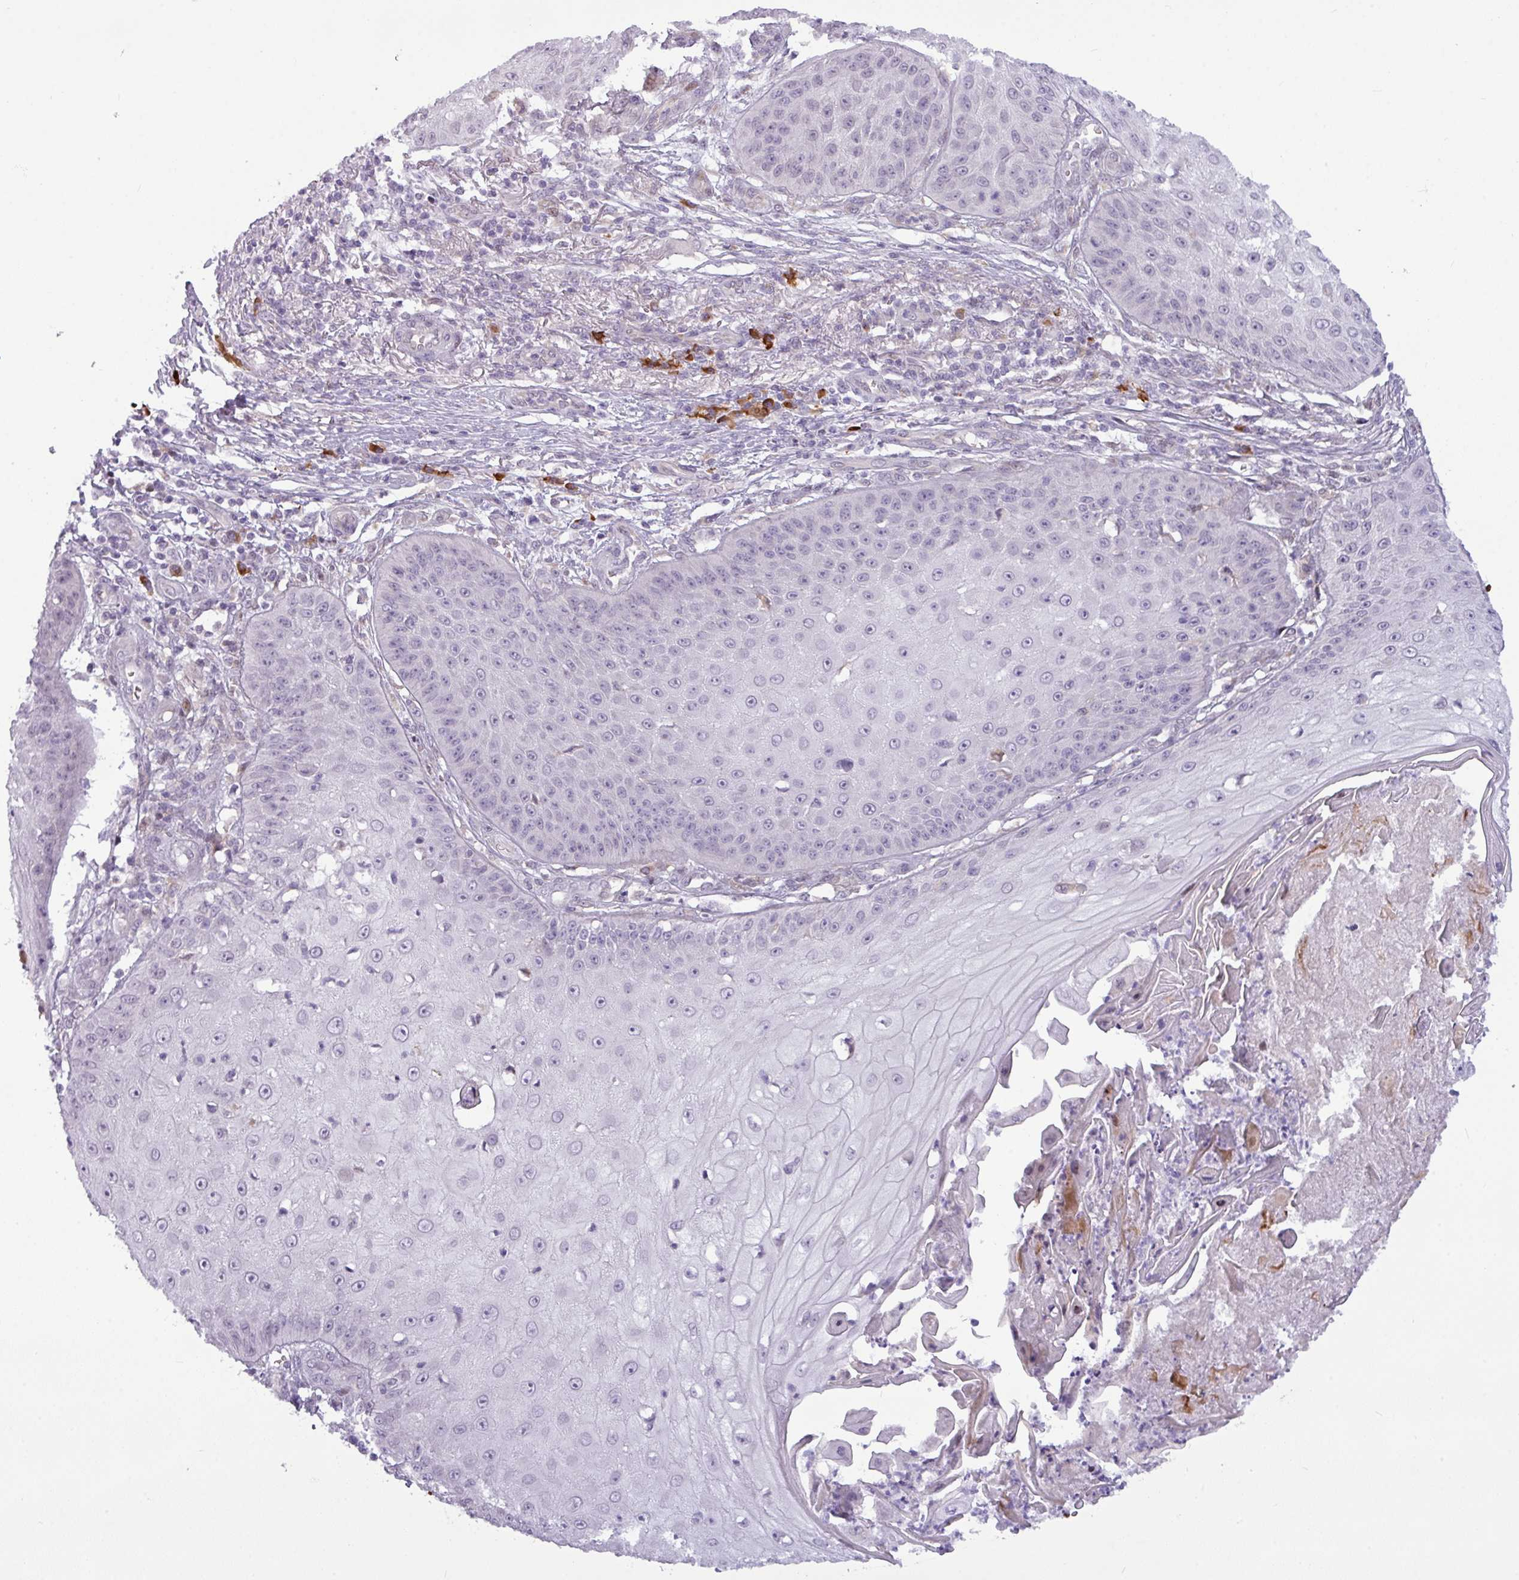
{"staining": {"intensity": "negative", "quantity": "none", "location": "none"}, "tissue": "skin cancer", "cell_type": "Tumor cells", "image_type": "cancer", "snomed": [{"axis": "morphology", "description": "Squamous cell carcinoma, NOS"}, {"axis": "topography", "description": "Skin"}], "caption": "A micrograph of human skin squamous cell carcinoma is negative for staining in tumor cells.", "gene": "SLC66A2", "patient": {"sex": "male", "age": 70}}